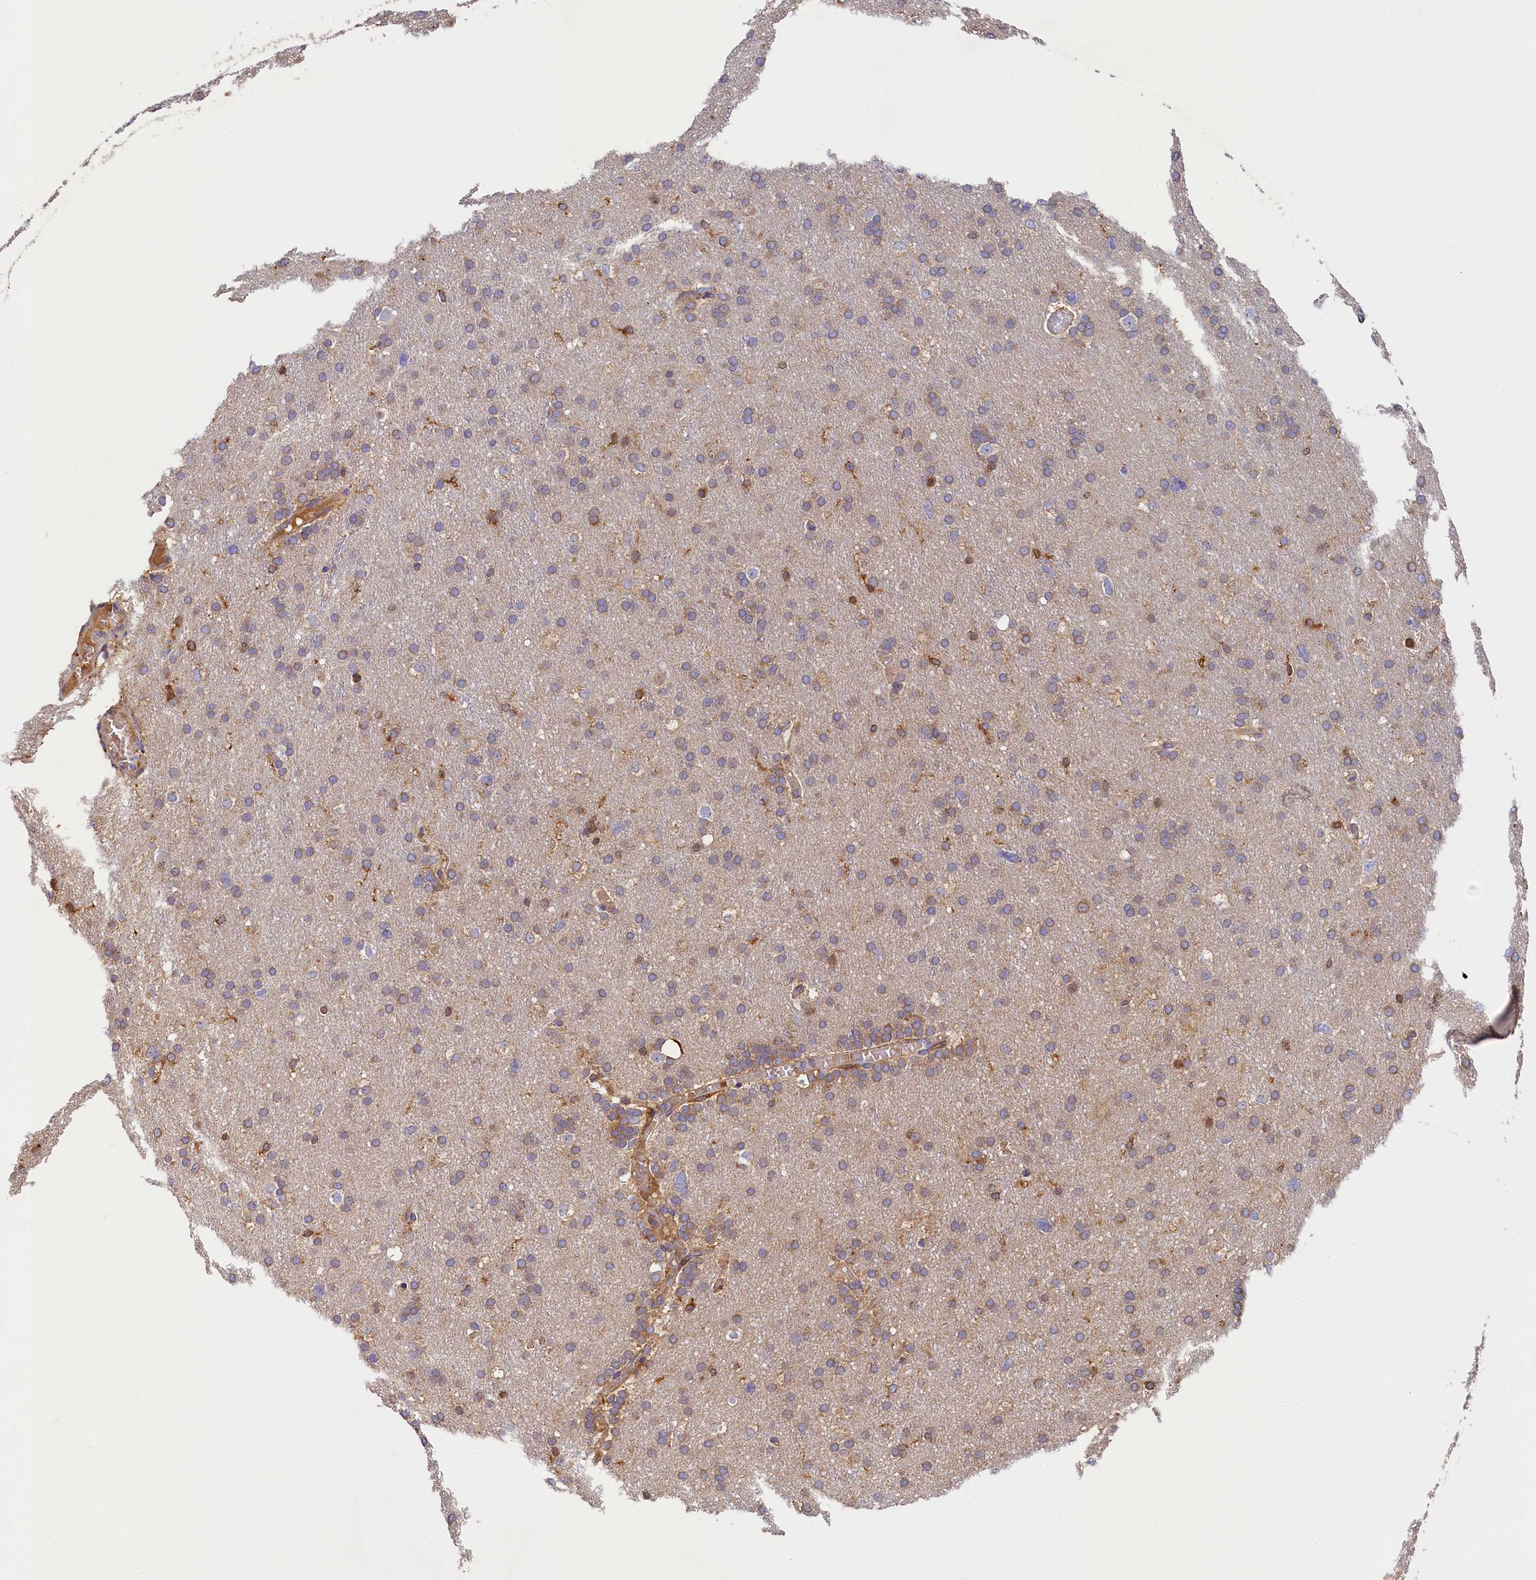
{"staining": {"intensity": "weak", "quantity": ">75%", "location": "cytoplasmic/membranous"}, "tissue": "glioma", "cell_type": "Tumor cells", "image_type": "cancer", "snomed": [{"axis": "morphology", "description": "Glioma, malignant, High grade"}, {"axis": "topography", "description": "Cerebral cortex"}], "caption": "Immunohistochemical staining of malignant glioma (high-grade) reveals weak cytoplasmic/membranous protein positivity in about >75% of tumor cells.", "gene": "SEC31B", "patient": {"sex": "female", "age": 36}}